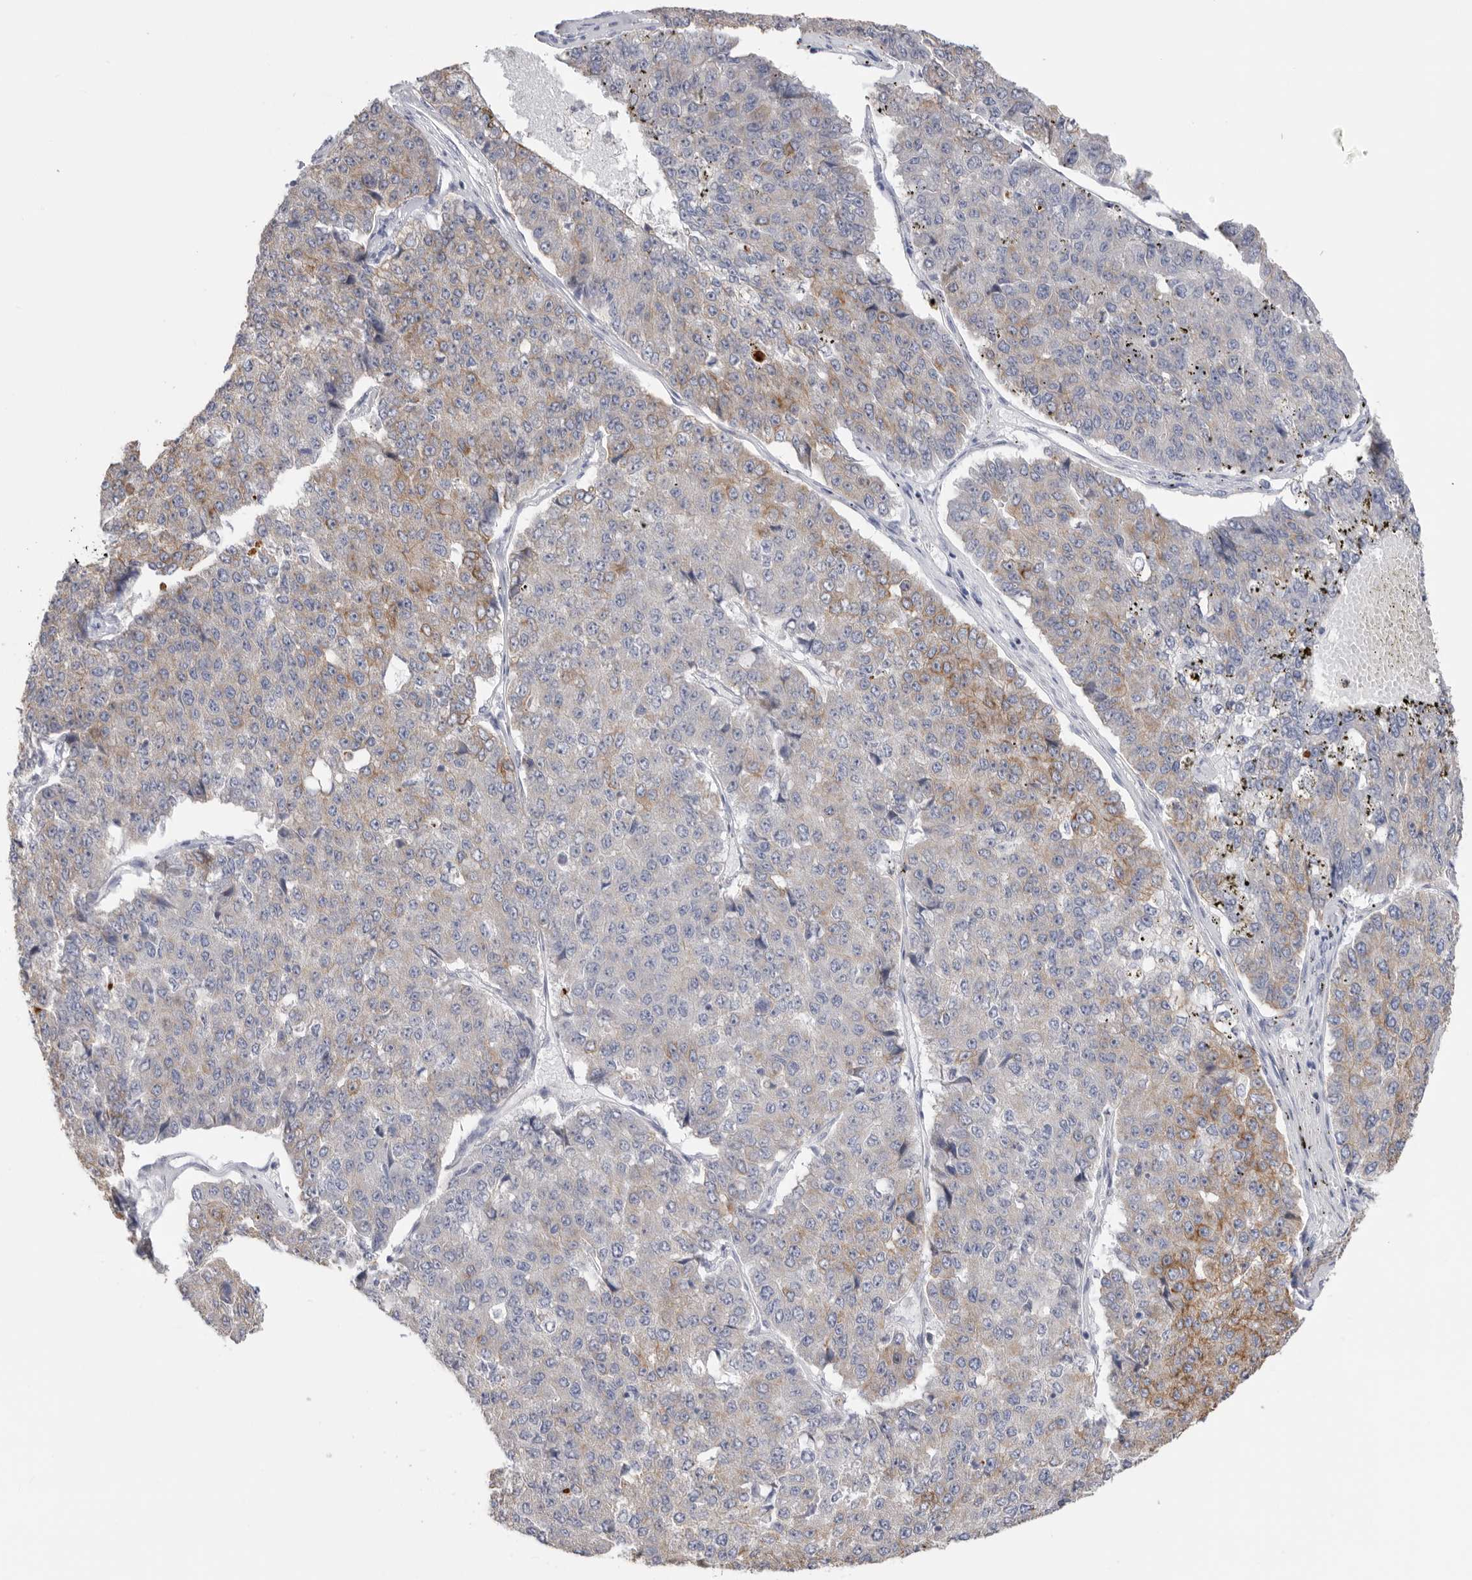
{"staining": {"intensity": "moderate", "quantity": "<25%", "location": "cytoplasmic/membranous"}, "tissue": "pancreatic cancer", "cell_type": "Tumor cells", "image_type": "cancer", "snomed": [{"axis": "morphology", "description": "Adenocarcinoma, NOS"}, {"axis": "topography", "description": "Pancreas"}], "caption": "Moderate cytoplasmic/membranous staining is seen in about <25% of tumor cells in pancreatic adenocarcinoma. The protein is shown in brown color, while the nuclei are stained blue.", "gene": "MTFR1L", "patient": {"sex": "male", "age": 50}}